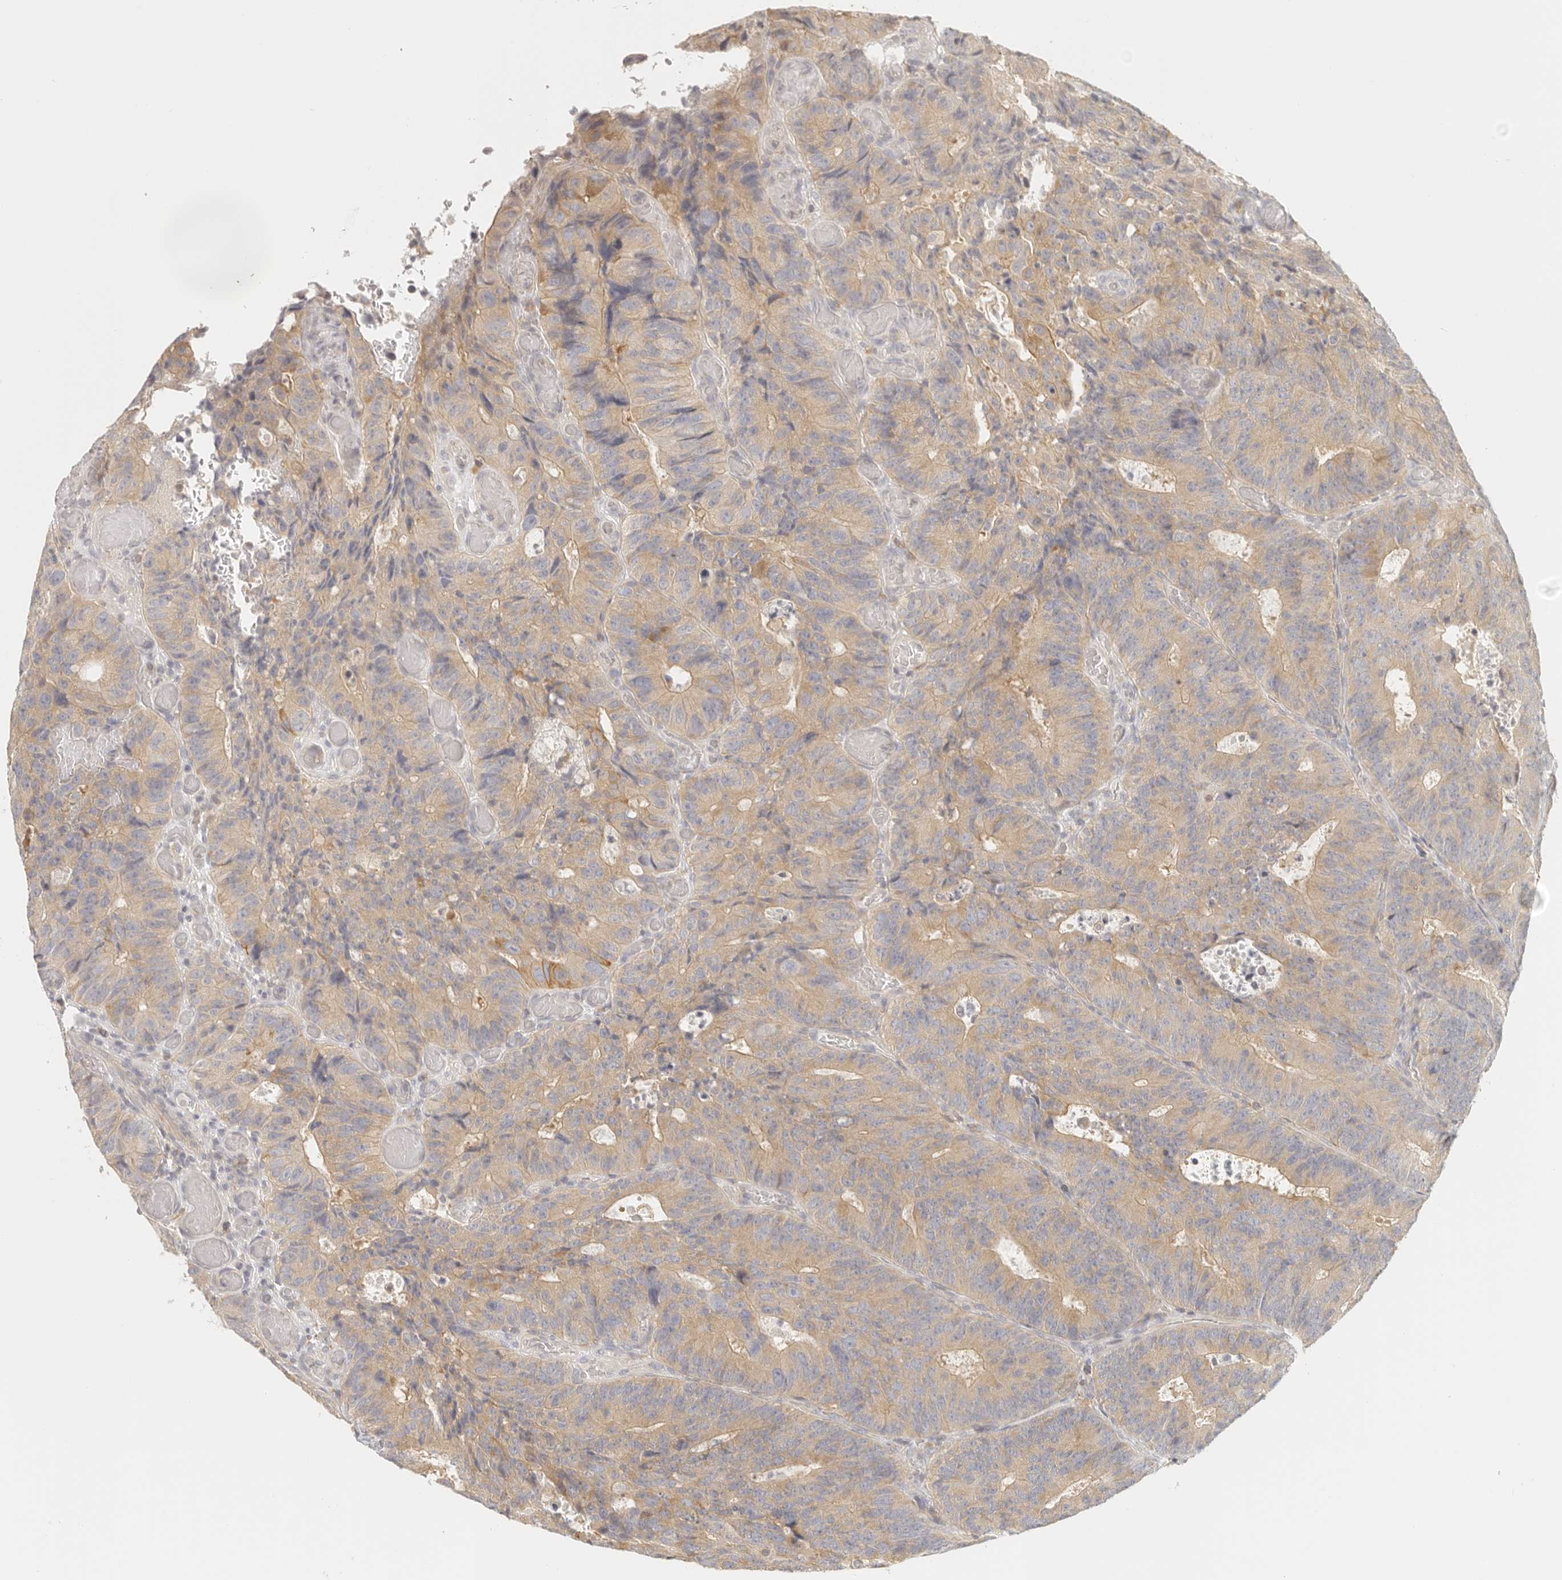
{"staining": {"intensity": "weak", "quantity": ">75%", "location": "cytoplasmic/membranous"}, "tissue": "colorectal cancer", "cell_type": "Tumor cells", "image_type": "cancer", "snomed": [{"axis": "morphology", "description": "Adenocarcinoma, NOS"}, {"axis": "topography", "description": "Colon"}], "caption": "This micrograph shows adenocarcinoma (colorectal) stained with IHC to label a protein in brown. The cytoplasmic/membranous of tumor cells show weak positivity for the protein. Nuclei are counter-stained blue.", "gene": "ANXA9", "patient": {"sex": "male", "age": 87}}